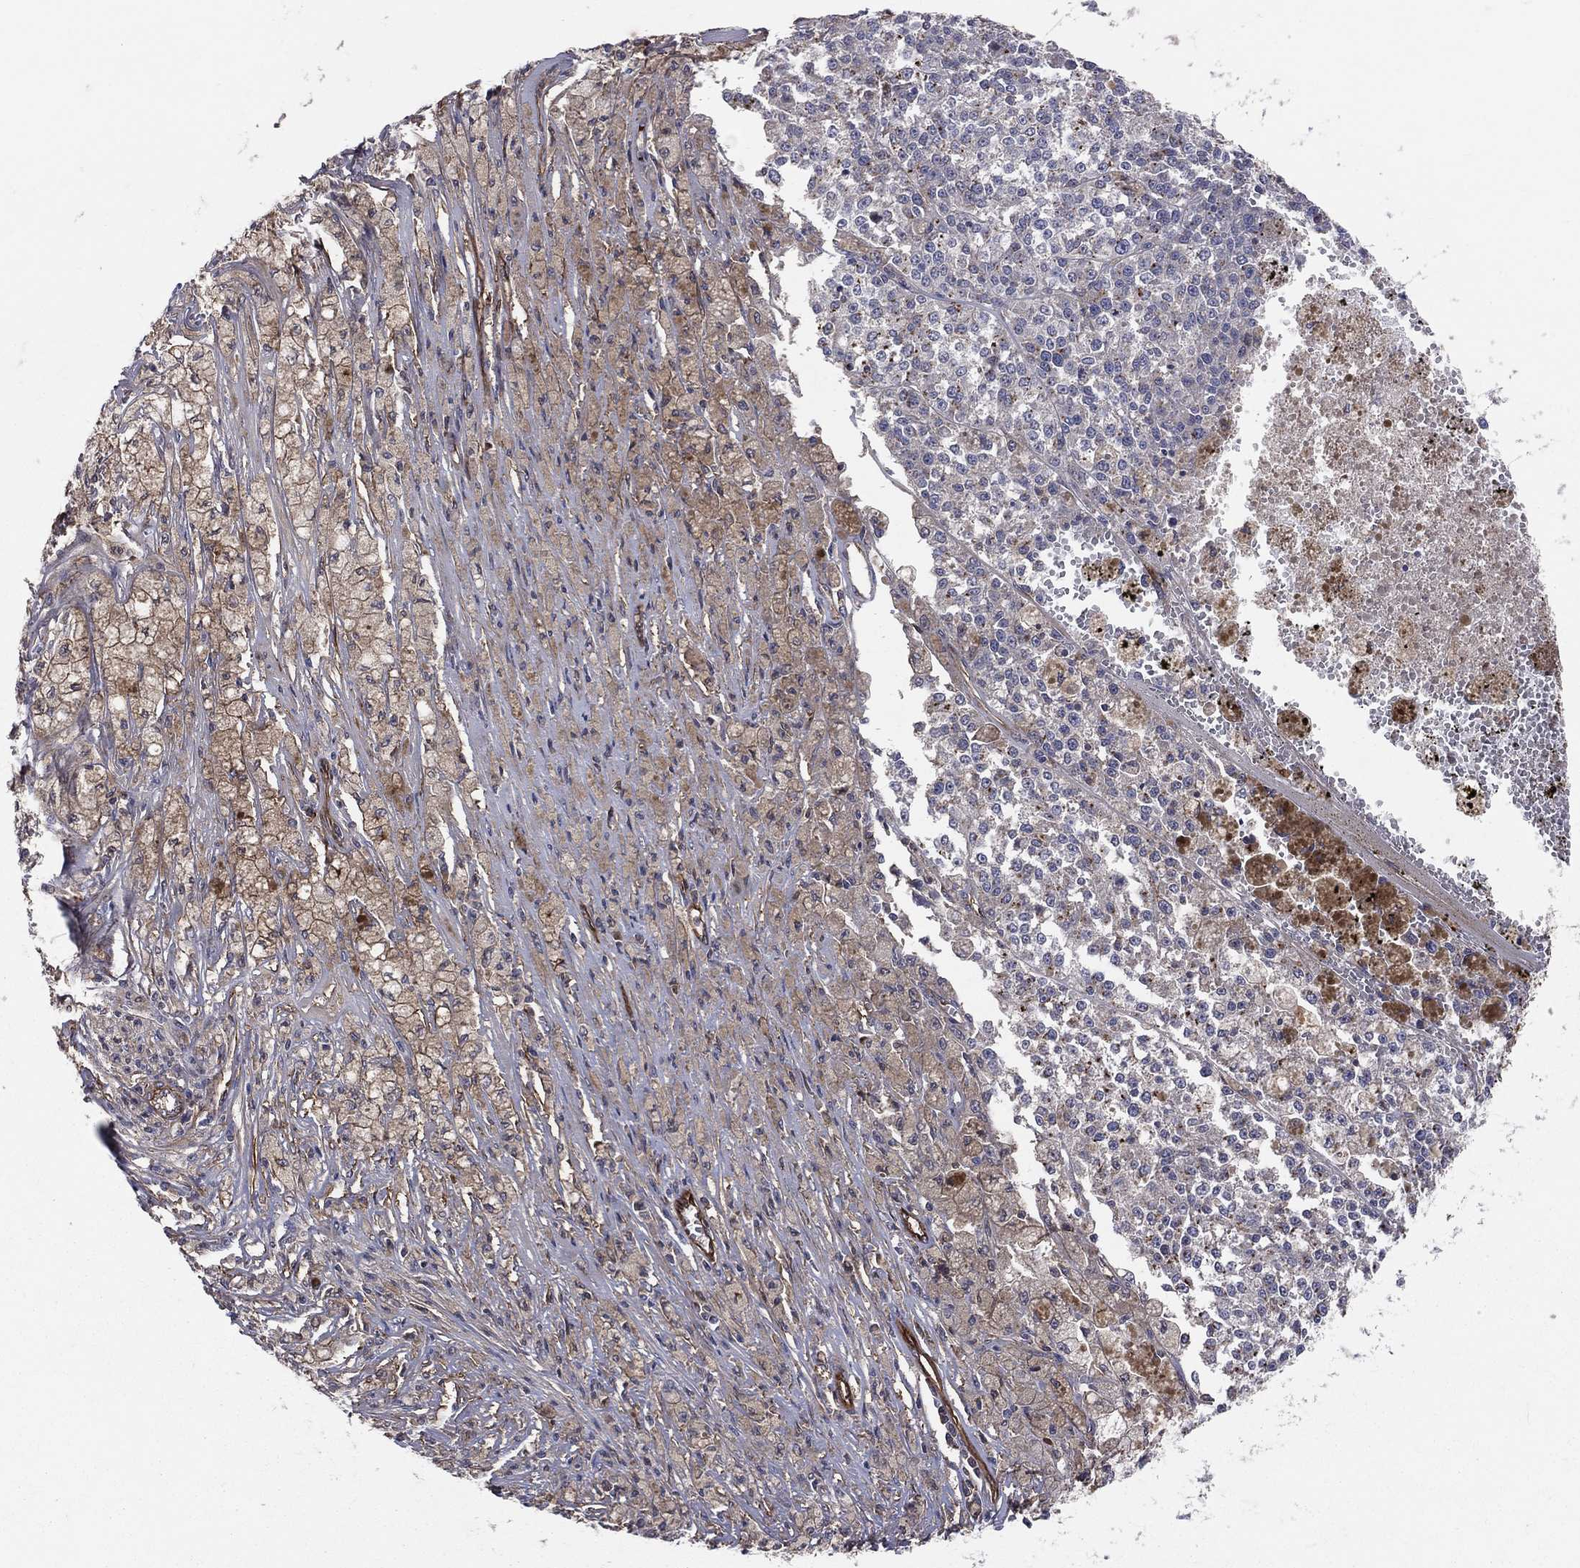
{"staining": {"intensity": "moderate", "quantity": "<25%", "location": "cytoplasmic/membranous"}, "tissue": "melanoma", "cell_type": "Tumor cells", "image_type": "cancer", "snomed": [{"axis": "morphology", "description": "Malignant melanoma, Metastatic site"}, {"axis": "topography", "description": "Lymph node"}], "caption": "Protein staining of malignant melanoma (metastatic site) tissue demonstrates moderate cytoplasmic/membranous expression in about <25% of tumor cells.", "gene": "ENTPD1", "patient": {"sex": "female", "age": 64}}